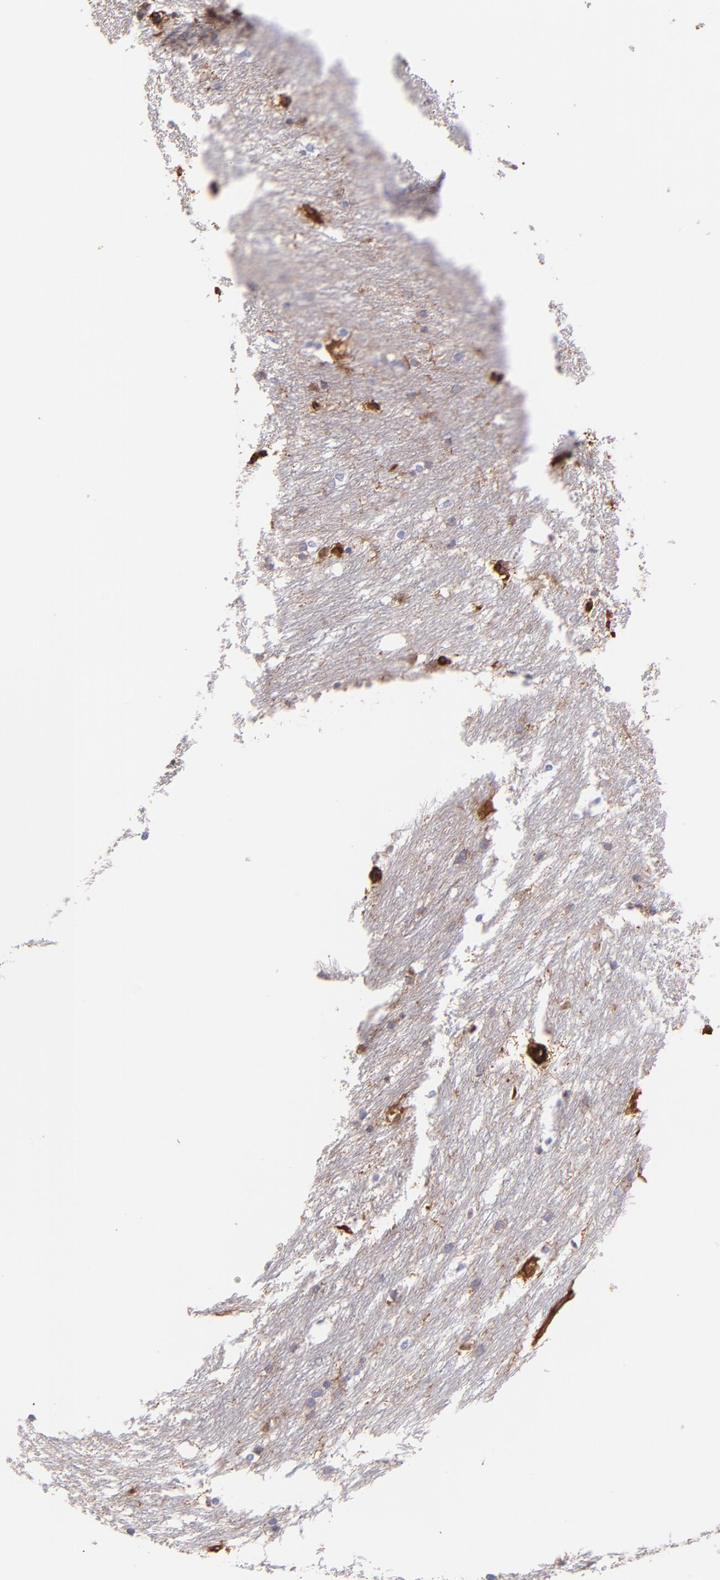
{"staining": {"intensity": "negative", "quantity": "none", "location": "none"}, "tissue": "caudate", "cell_type": "Glial cells", "image_type": "normal", "snomed": [{"axis": "morphology", "description": "Normal tissue, NOS"}, {"axis": "topography", "description": "Lateral ventricle wall"}], "caption": "This is an immunohistochemistry histopathology image of benign human caudate. There is no expression in glial cells.", "gene": "VCL", "patient": {"sex": "female", "age": 19}}